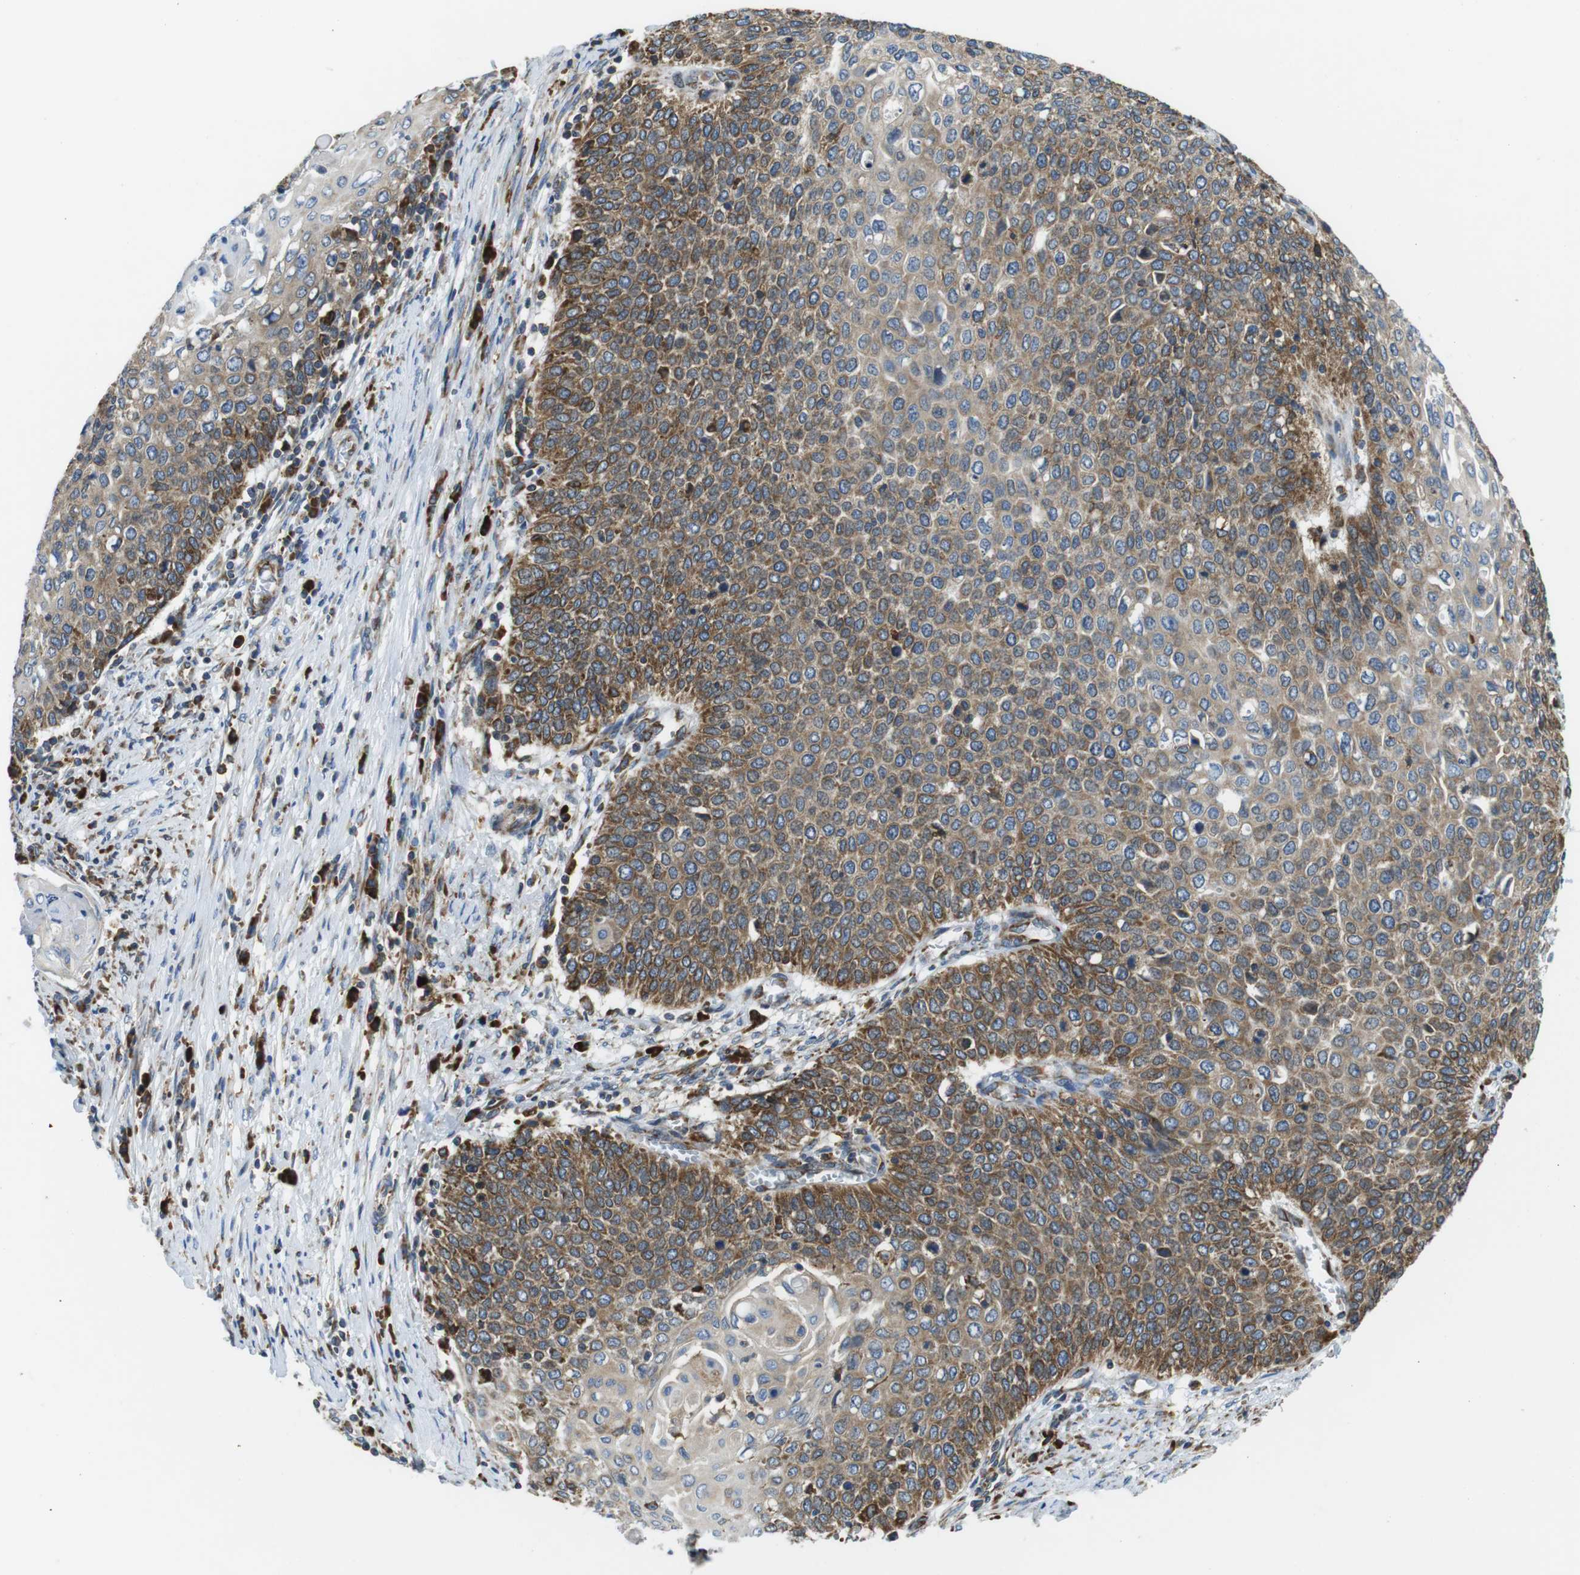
{"staining": {"intensity": "moderate", "quantity": ">75%", "location": "cytoplasmic/membranous"}, "tissue": "cervical cancer", "cell_type": "Tumor cells", "image_type": "cancer", "snomed": [{"axis": "morphology", "description": "Squamous cell carcinoma, NOS"}, {"axis": "topography", "description": "Cervix"}], "caption": "A brown stain highlights moderate cytoplasmic/membranous staining of a protein in cervical cancer (squamous cell carcinoma) tumor cells. The staining was performed using DAB to visualize the protein expression in brown, while the nuclei were stained in blue with hematoxylin (Magnification: 20x).", "gene": "UGGT1", "patient": {"sex": "female", "age": 39}}